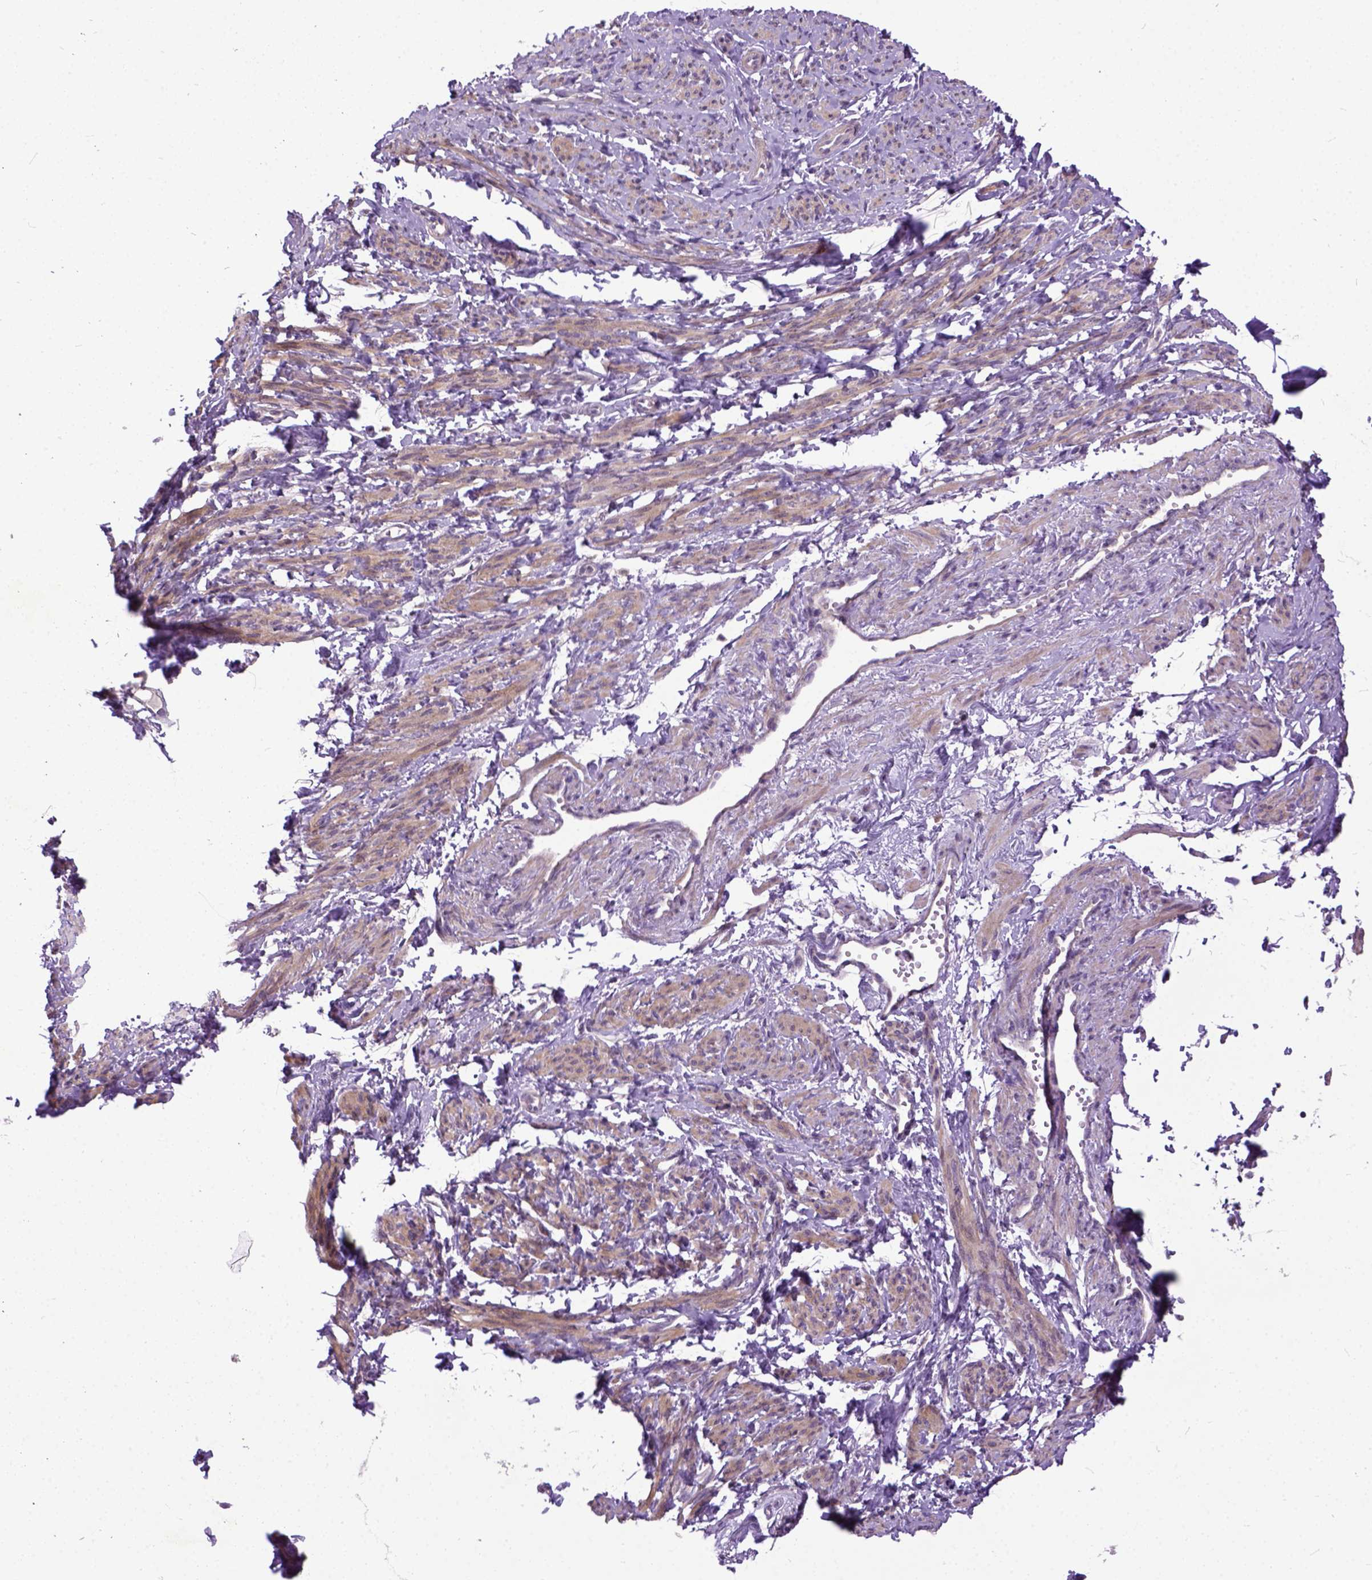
{"staining": {"intensity": "moderate", "quantity": ">75%", "location": "cytoplasmic/membranous"}, "tissue": "smooth muscle", "cell_type": "Smooth muscle cells", "image_type": "normal", "snomed": [{"axis": "morphology", "description": "Normal tissue, NOS"}, {"axis": "topography", "description": "Smooth muscle"}], "caption": "The micrograph displays staining of normal smooth muscle, revealing moderate cytoplasmic/membranous protein staining (brown color) within smooth muscle cells. (DAB (3,3'-diaminobenzidine) IHC, brown staining for protein, blue staining for nuclei).", "gene": "CPNE1", "patient": {"sex": "female", "age": 65}}